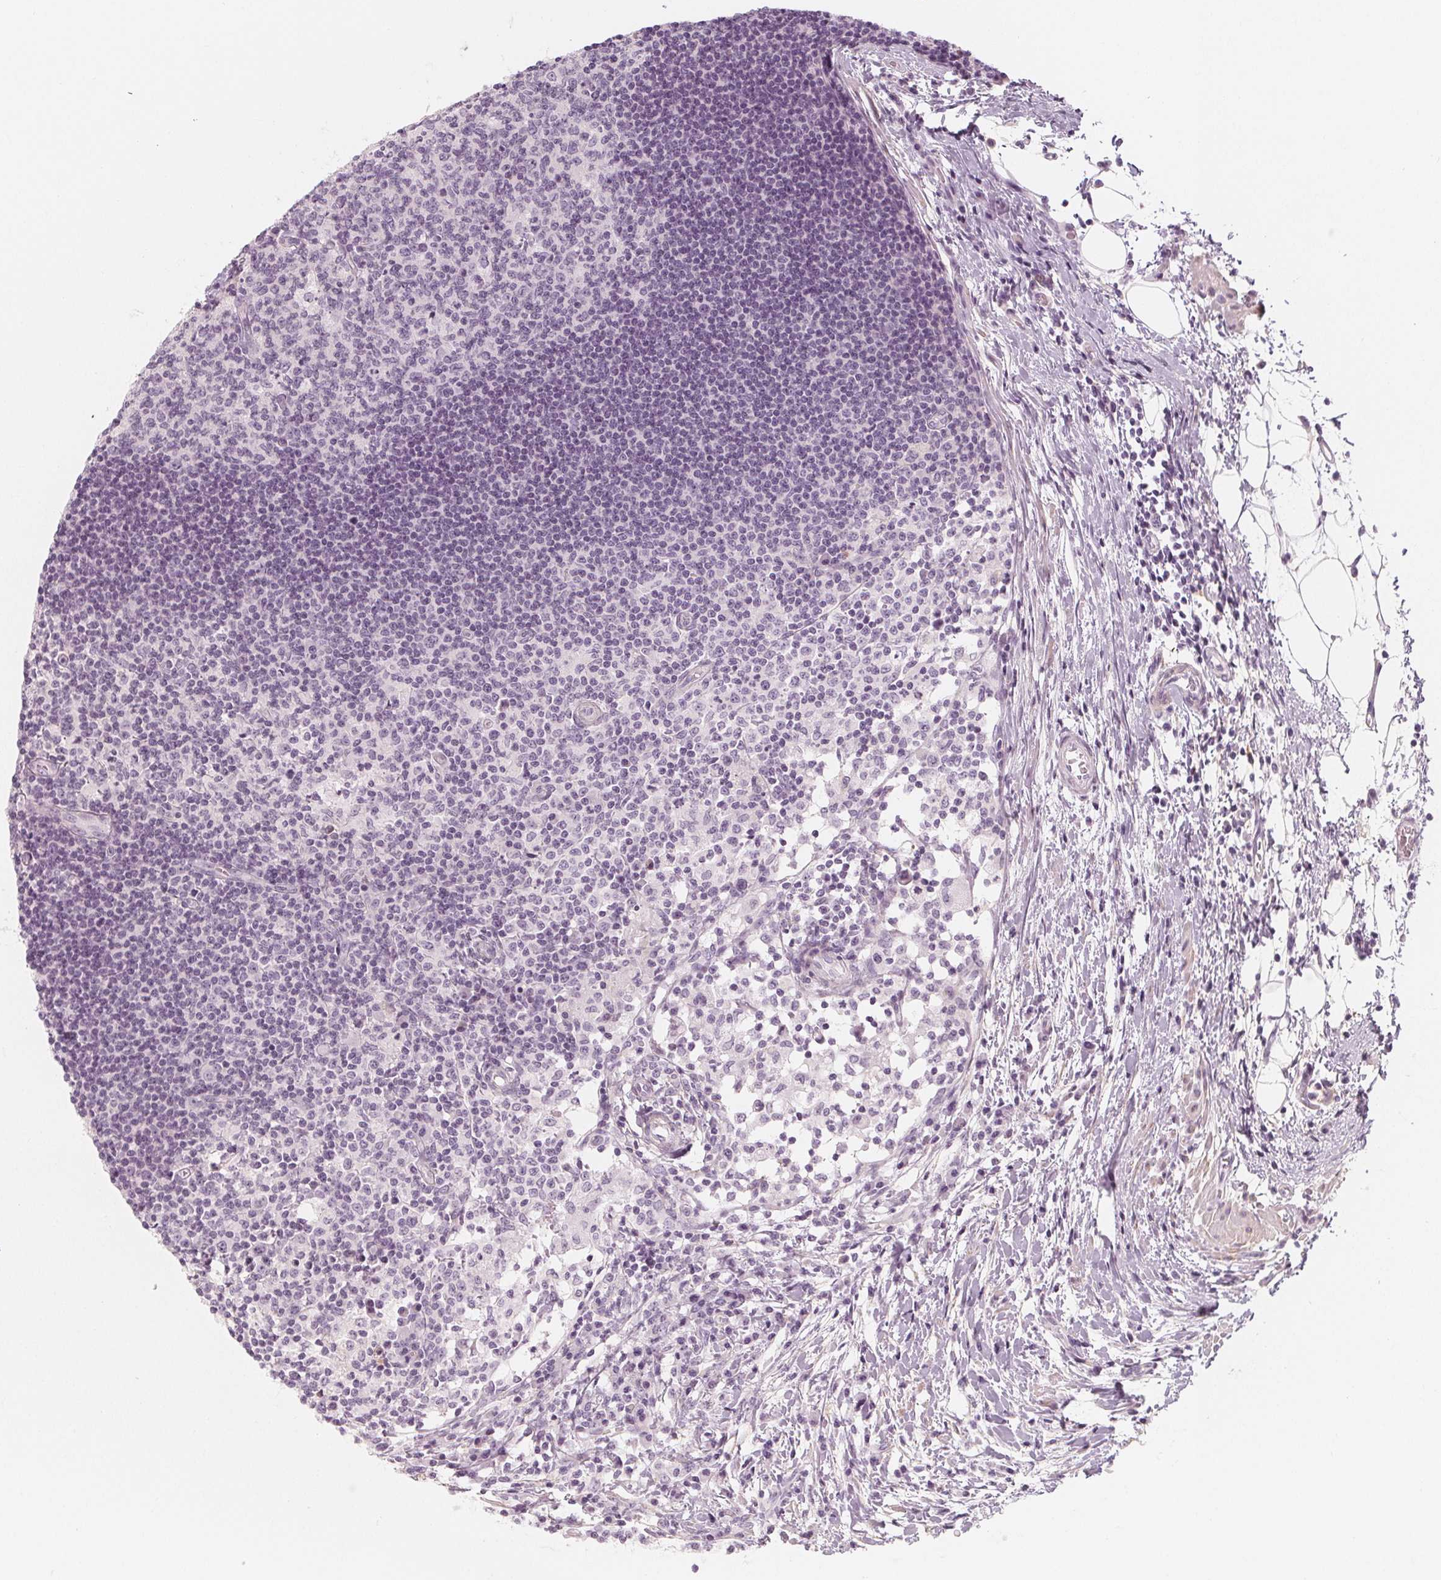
{"staining": {"intensity": "negative", "quantity": "none", "location": "none"}, "tissue": "lymph node", "cell_type": "Germinal center cells", "image_type": "normal", "snomed": [{"axis": "morphology", "description": "Normal tissue, NOS"}, {"axis": "topography", "description": "Lymph node"}], "caption": "Immunohistochemistry micrograph of normal lymph node: human lymph node stained with DAB exhibits no significant protein positivity in germinal center cells. (Stains: DAB (3,3'-diaminobenzidine) immunohistochemistry (IHC) with hematoxylin counter stain, Microscopy: brightfield microscopy at high magnification).", "gene": "MAP1A", "patient": {"sex": "female", "age": 72}}